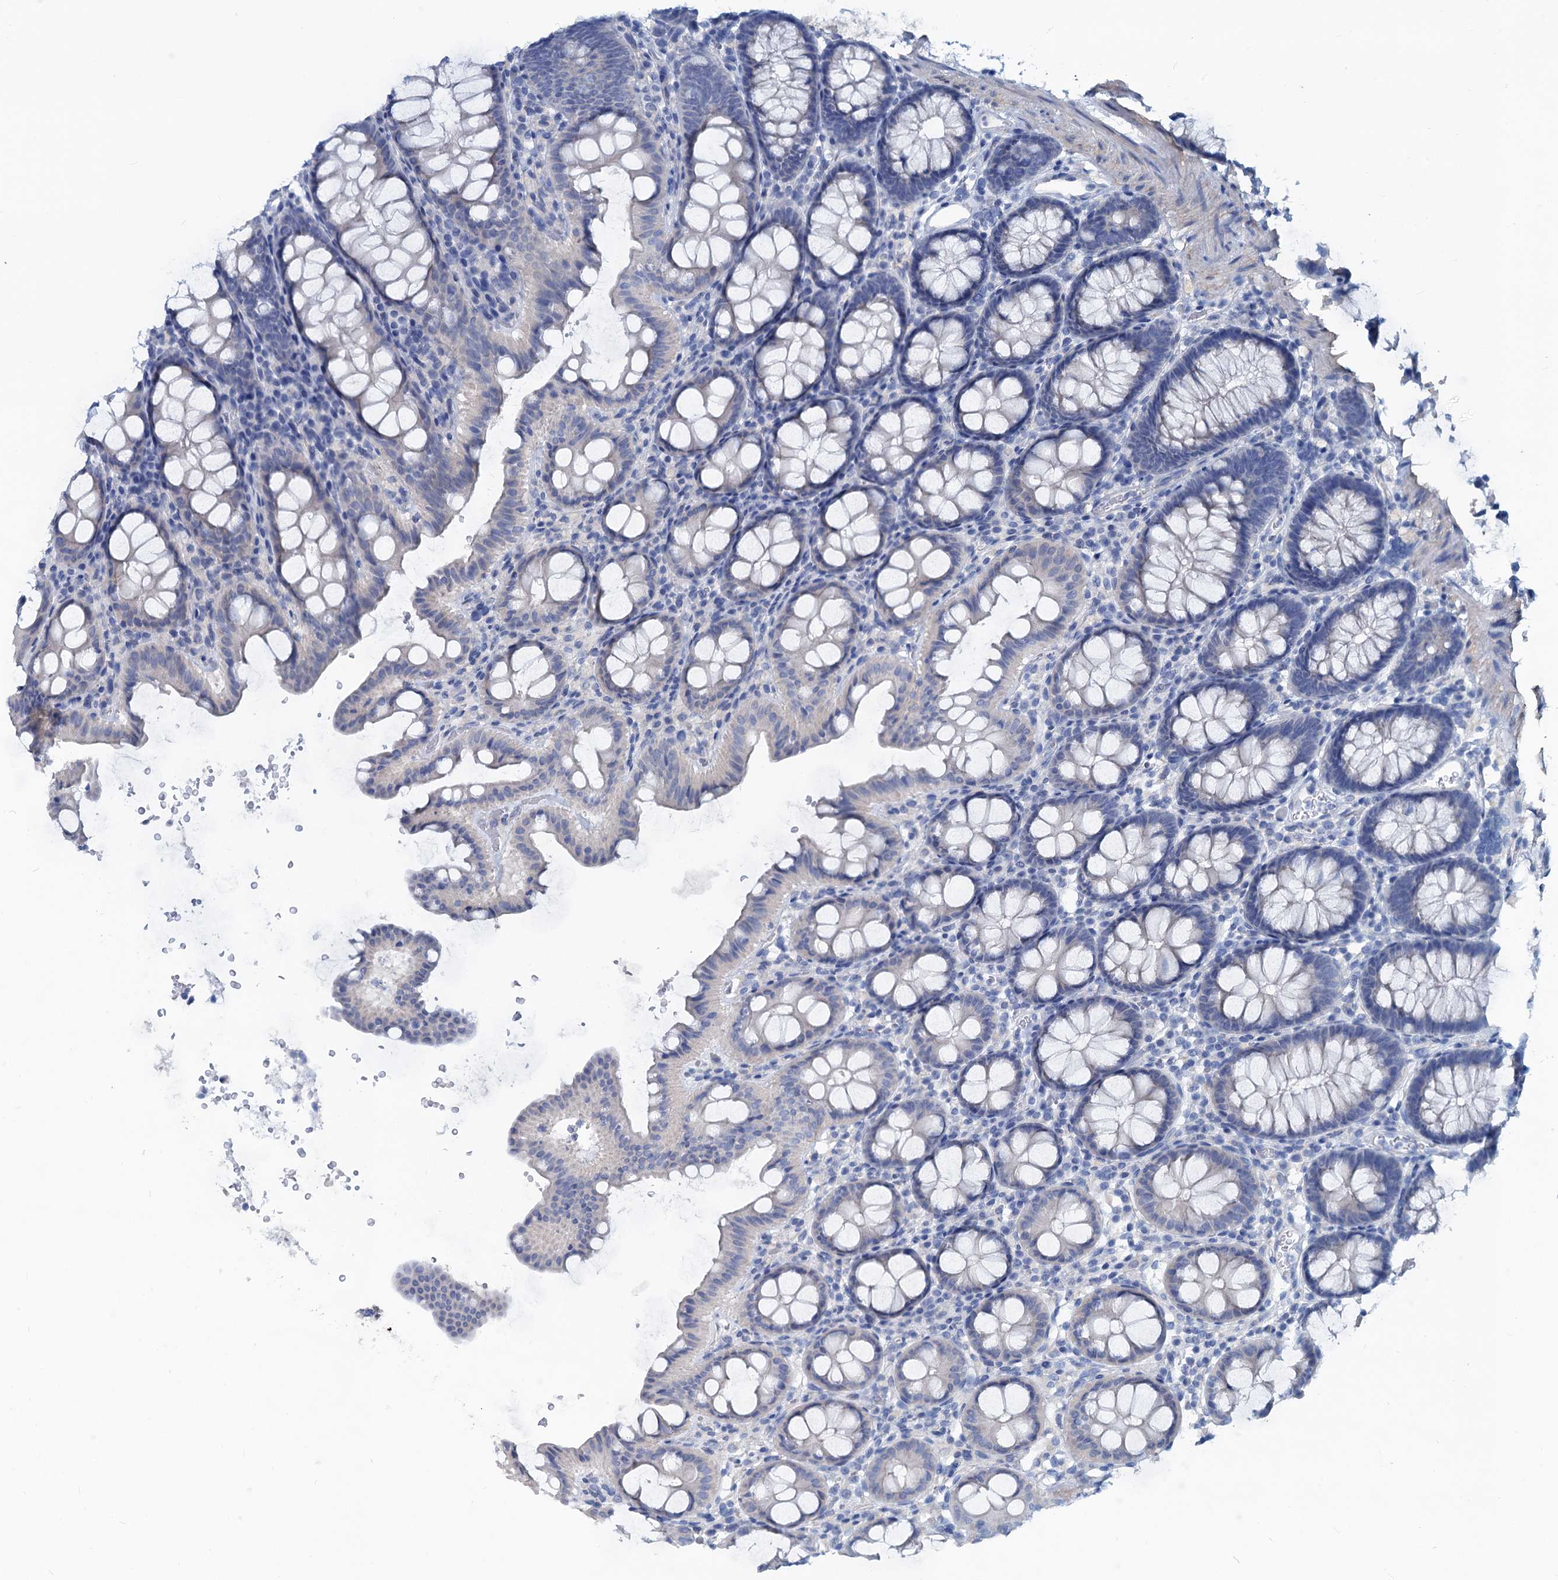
{"staining": {"intensity": "negative", "quantity": "none", "location": "none"}, "tissue": "colon", "cell_type": "Endothelial cells", "image_type": "normal", "snomed": [{"axis": "morphology", "description": "Normal tissue, NOS"}, {"axis": "topography", "description": "Colon"}], "caption": "Colon stained for a protein using immunohistochemistry shows no staining endothelial cells.", "gene": "SLC1A3", "patient": {"sex": "male", "age": 75}}